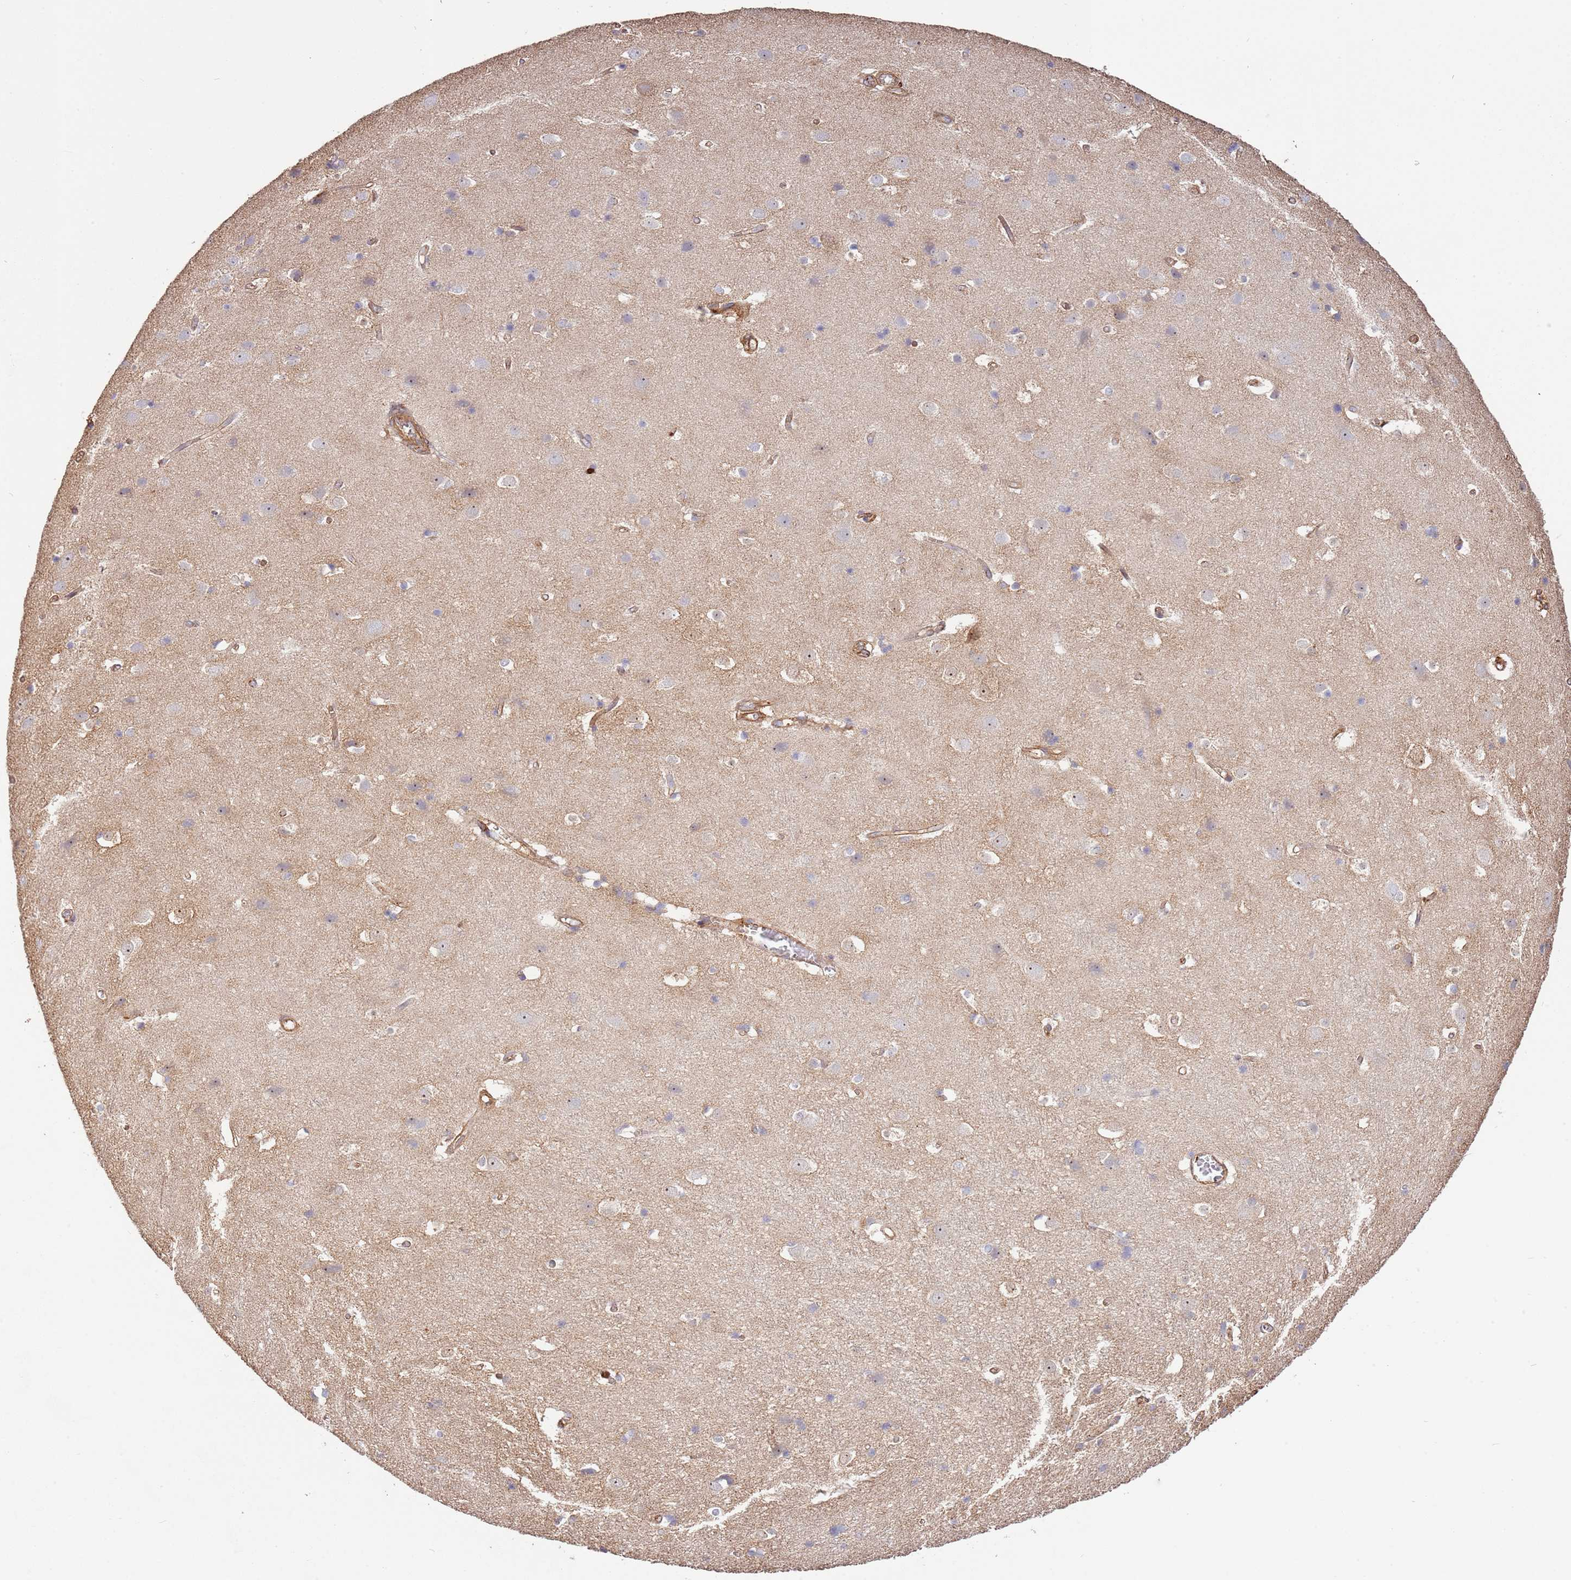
{"staining": {"intensity": "moderate", "quantity": ">75%", "location": "cytoplasmic/membranous"}, "tissue": "cerebral cortex", "cell_type": "Endothelial cells", "image_type": "normal", "snomed": [{"axis": "morphology", "description": "Normal tissue, NOS"}, {"axis": "topography", "description": "Cerebral cortex"}], "caption": "Protein expression analysis of normal cerebral cortex shows moderate cytoplasmic/membranous staining in about >75% of endothelial cells. Nuclei are stained in blue.", "gene": "NDUFAF4", "patient": {"sex": "male", "age": 54}}